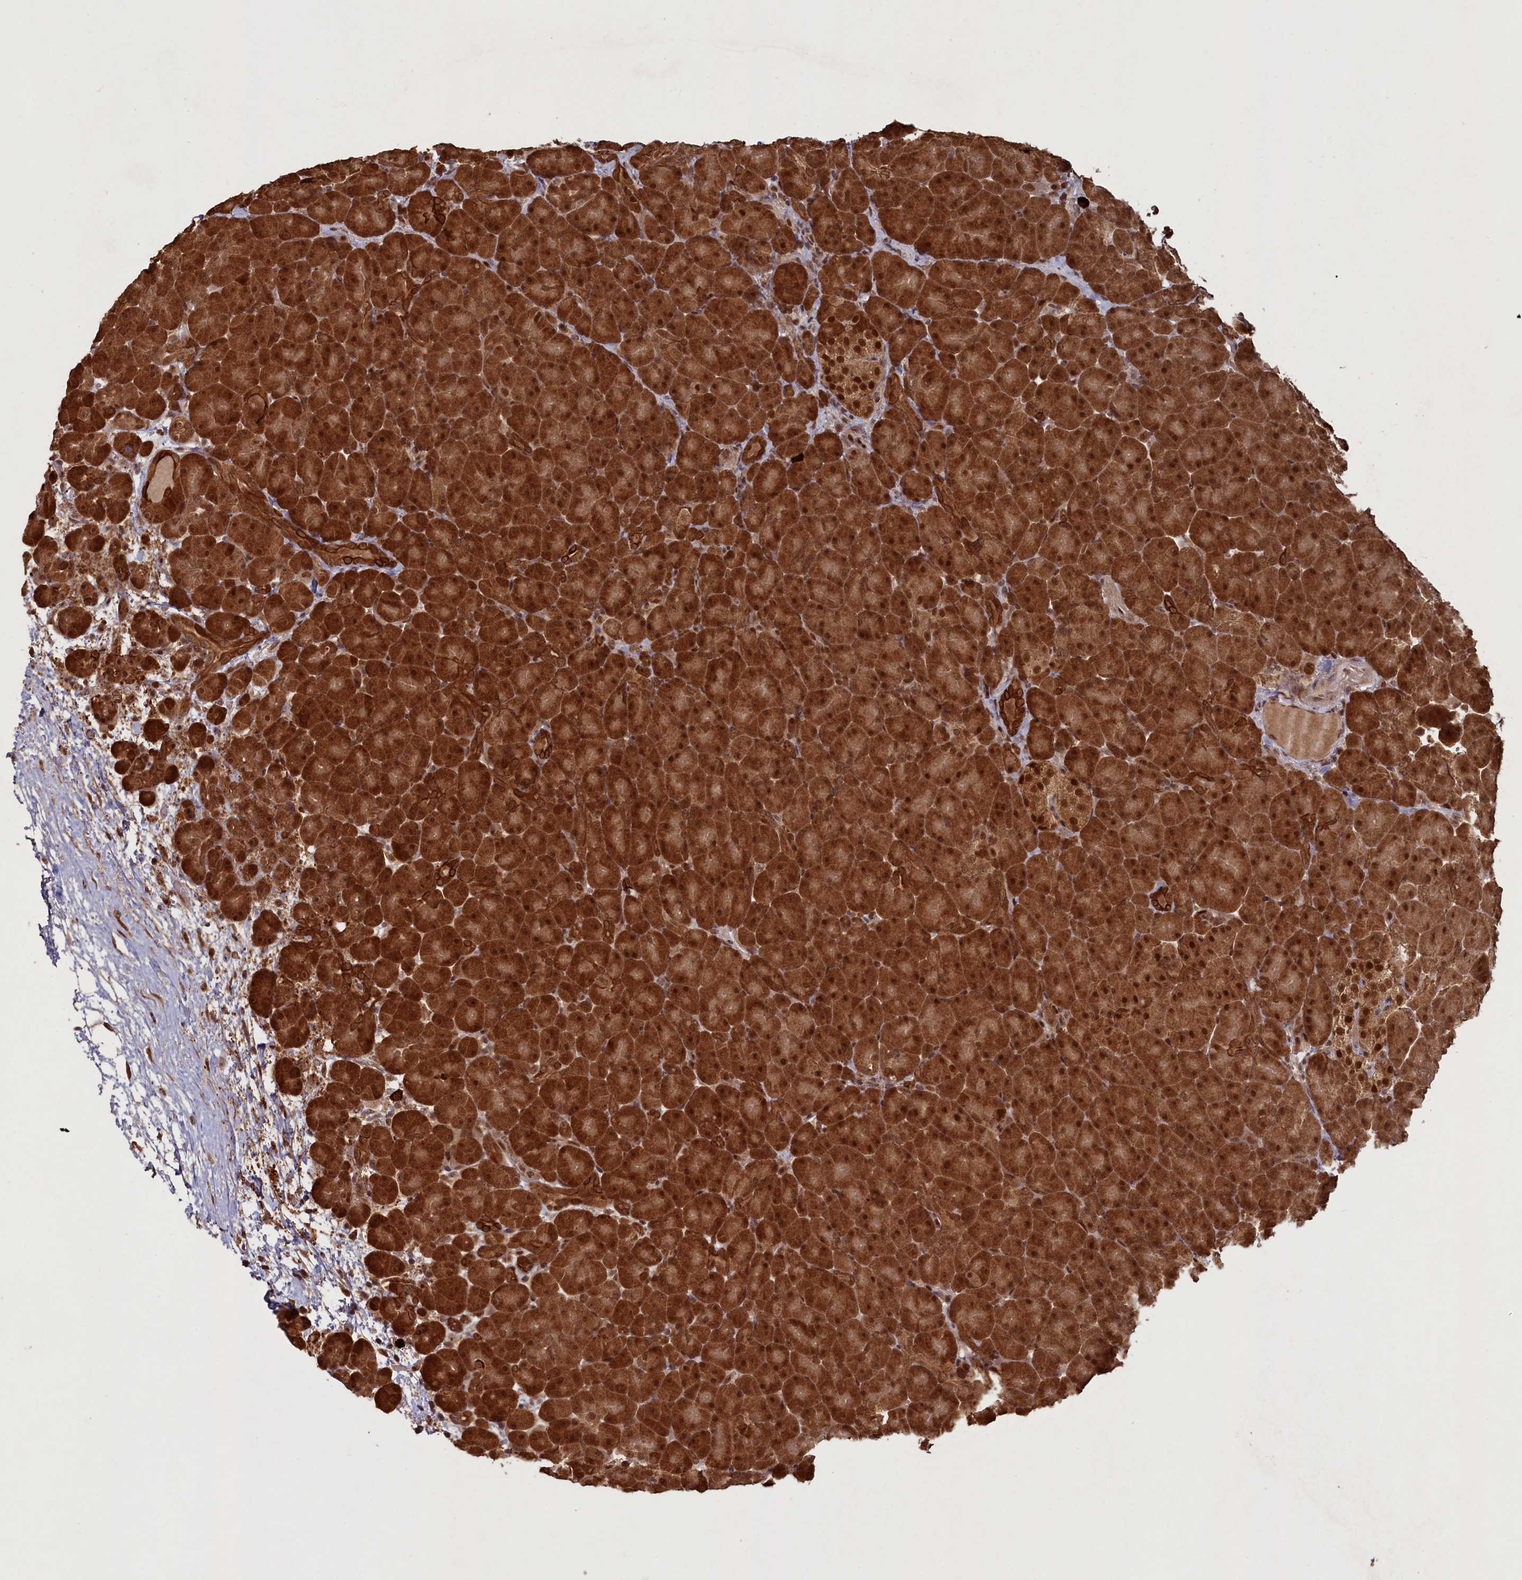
{"staining": {"intensity": "strong", "quantity": ">75%", "location": "cytoplasmic/membranous,nuclear"}, "tissue": "pancreas", "cell_type": "Exocrine glandular cells", "image_type": "normal", "snomed": [{"axis": "morphology", "description": "Normal tissue, NOS"}, {"axis": "topography", "description": "Pancreas"}], "caption": "A high amount of strong cytoplasmic/membranous,nuclear positivity is identified in approximately >75% of exocrine glandular cells in benign pancreas. (brown staining indicates protein expression, while blue staining denotes nuclei).", "gene": "NAE1", "patient": {"sex": "male", "age": 66}}